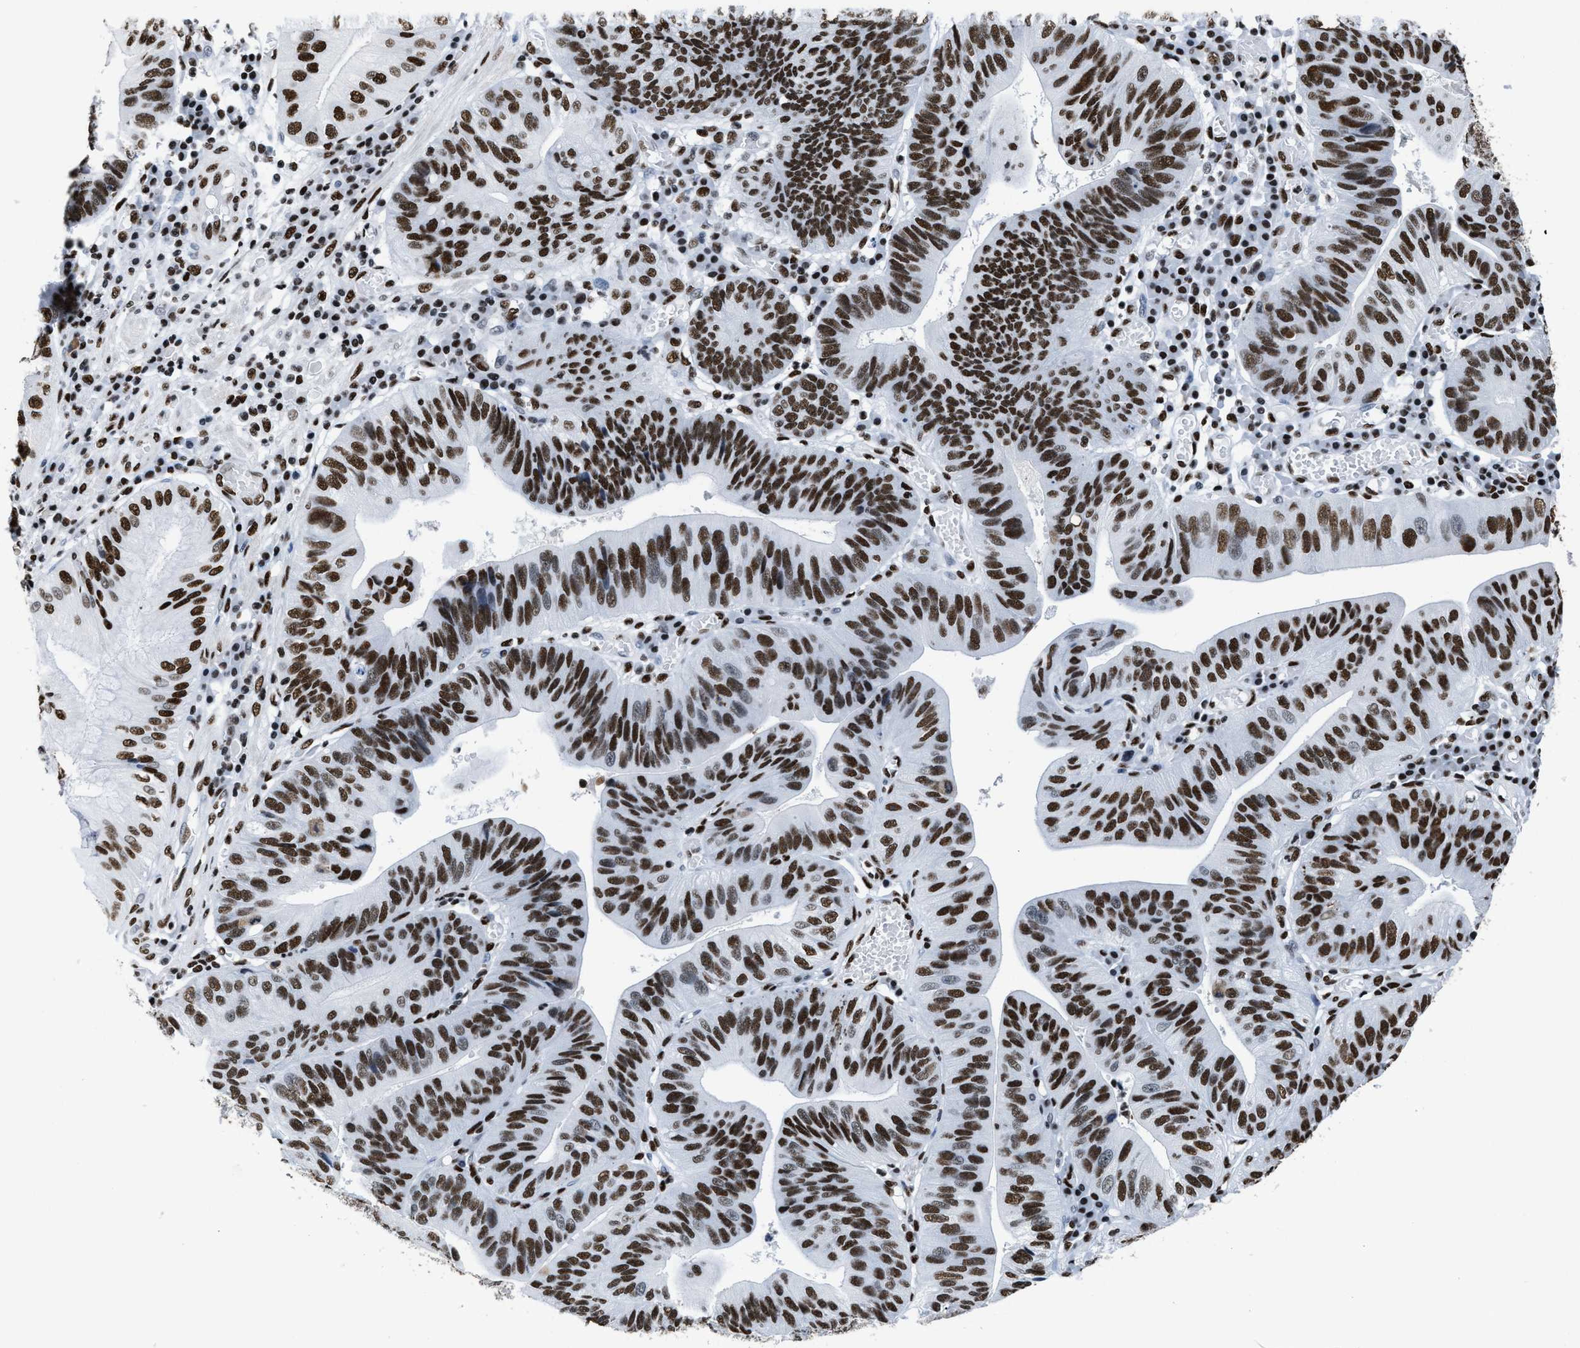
{"staining": {"intensity": "strong", "quantity": ">75%", "location": "nuclear"}, "tissue": "stomach cancer", "cell_type": "Tumor cells", "image_type": "cancer", "snomed": [{"axis": "morphology", "description": "Adenocarcinoma, NOS"}, {"axis": "topography", "description": "Stomach"}], "caption": "Stomach cancer (adenocarcinoma) stained for a protein (brown) exhibits strong nuclear positive expression in about >75% of tumor cells.", "gene": "SMARCC2", "patient": {"sex": "male", "age": 59}}